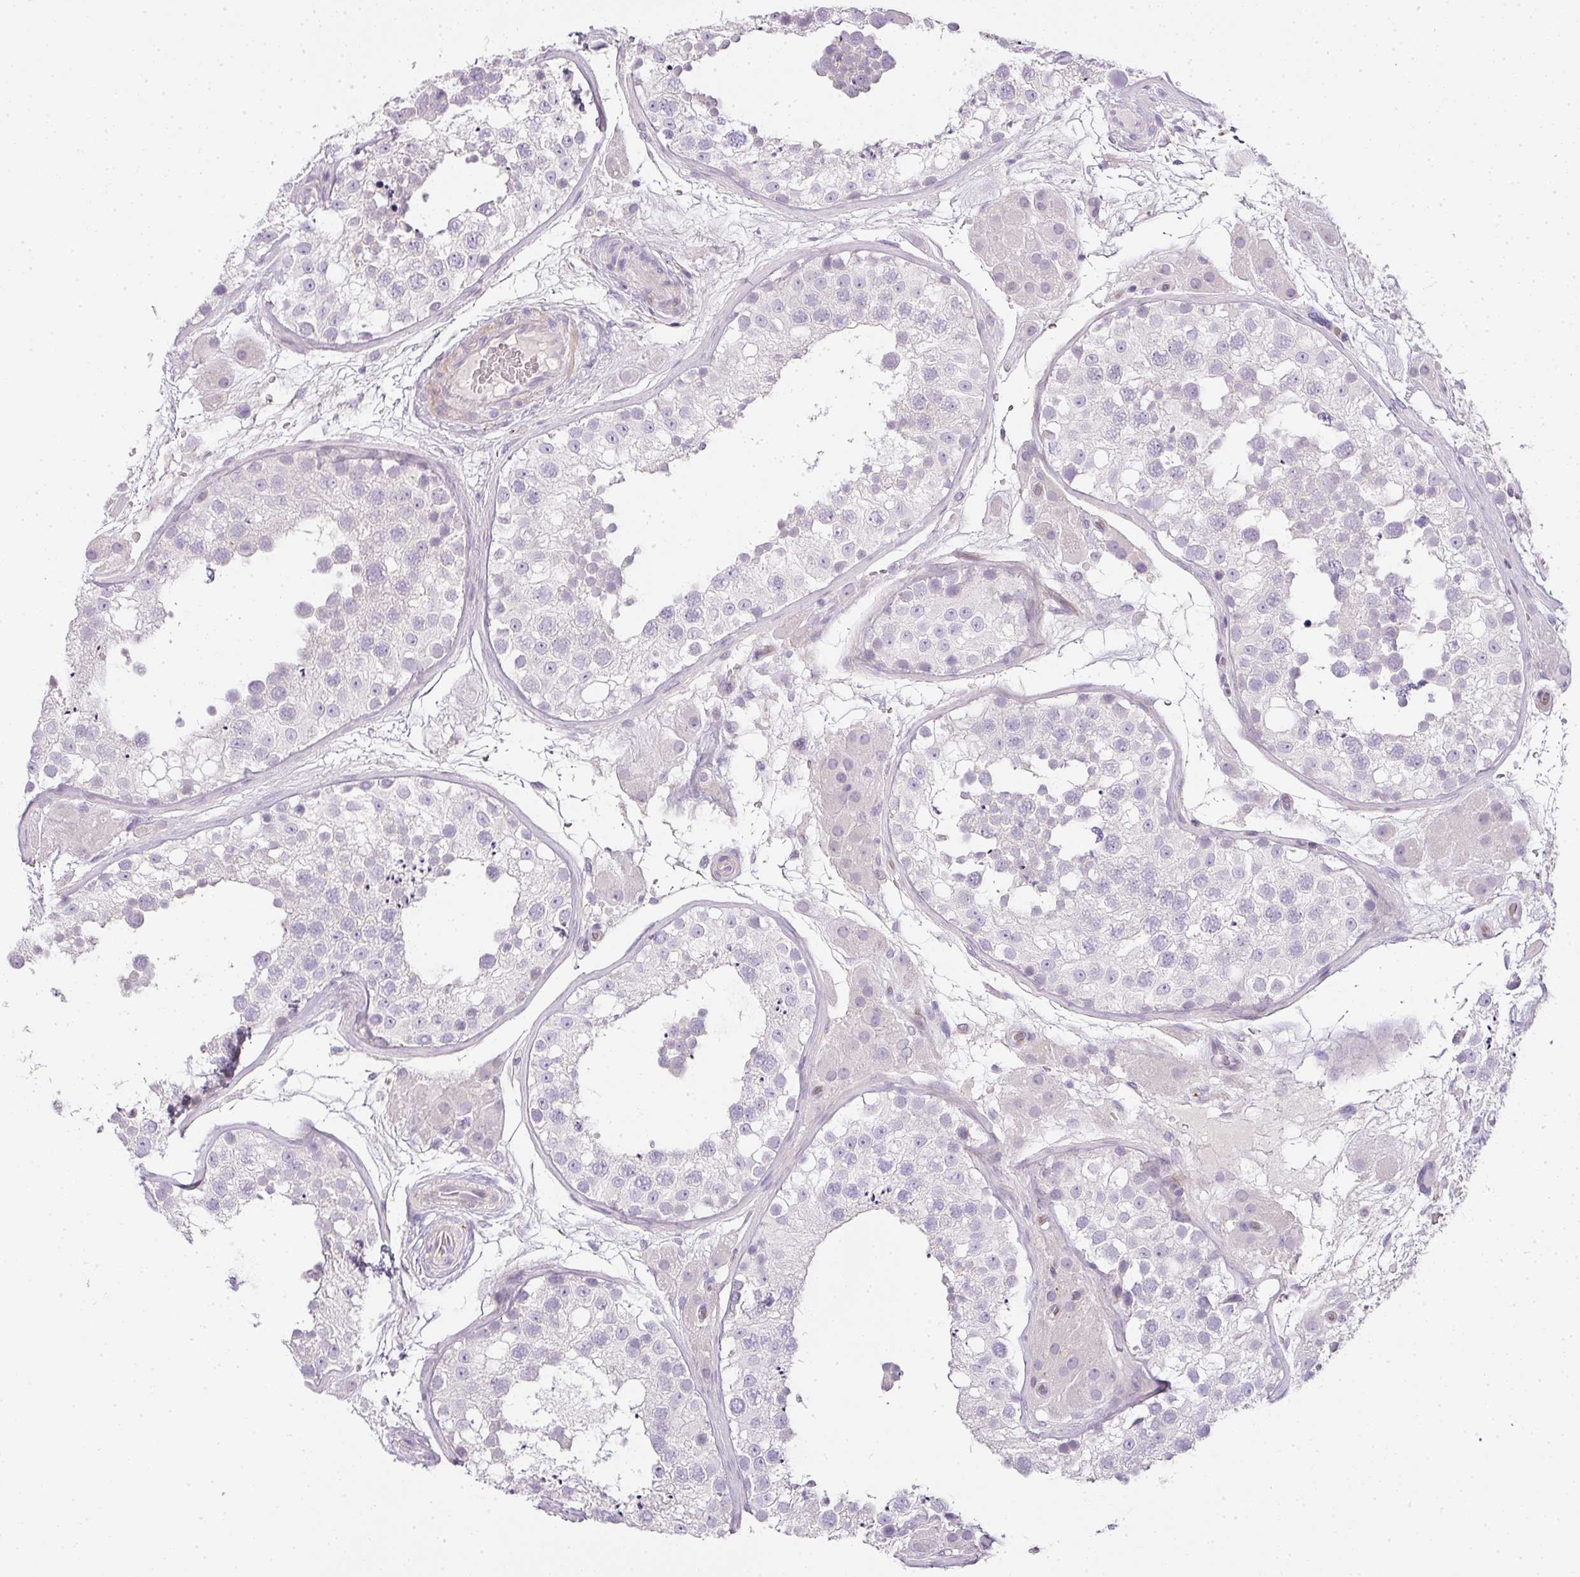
{"staining": {"intensity": "negative", "quantity": "none", "location": "none"}, "tissue": "testis", "cell_type": "Cells in seminiferous ducts", "image_type": "normal", "snomed": [{"axis": "morphology", "description": "Normal tissue, NOS"}, {"axis": "topography", "description": "Testis"}], "caption": "Image shows no protein positivity in cells in seminiferous ducts of normal testis. Brightfield microscopy of immunohistochemistry (IHC) stained with DAB (3,3'-diaminobenzidine) (brown) and hematoxylin (blue), captured at high magnification.", "gene": "RAX2", "patient": {"sex": "male", "age": 26}}